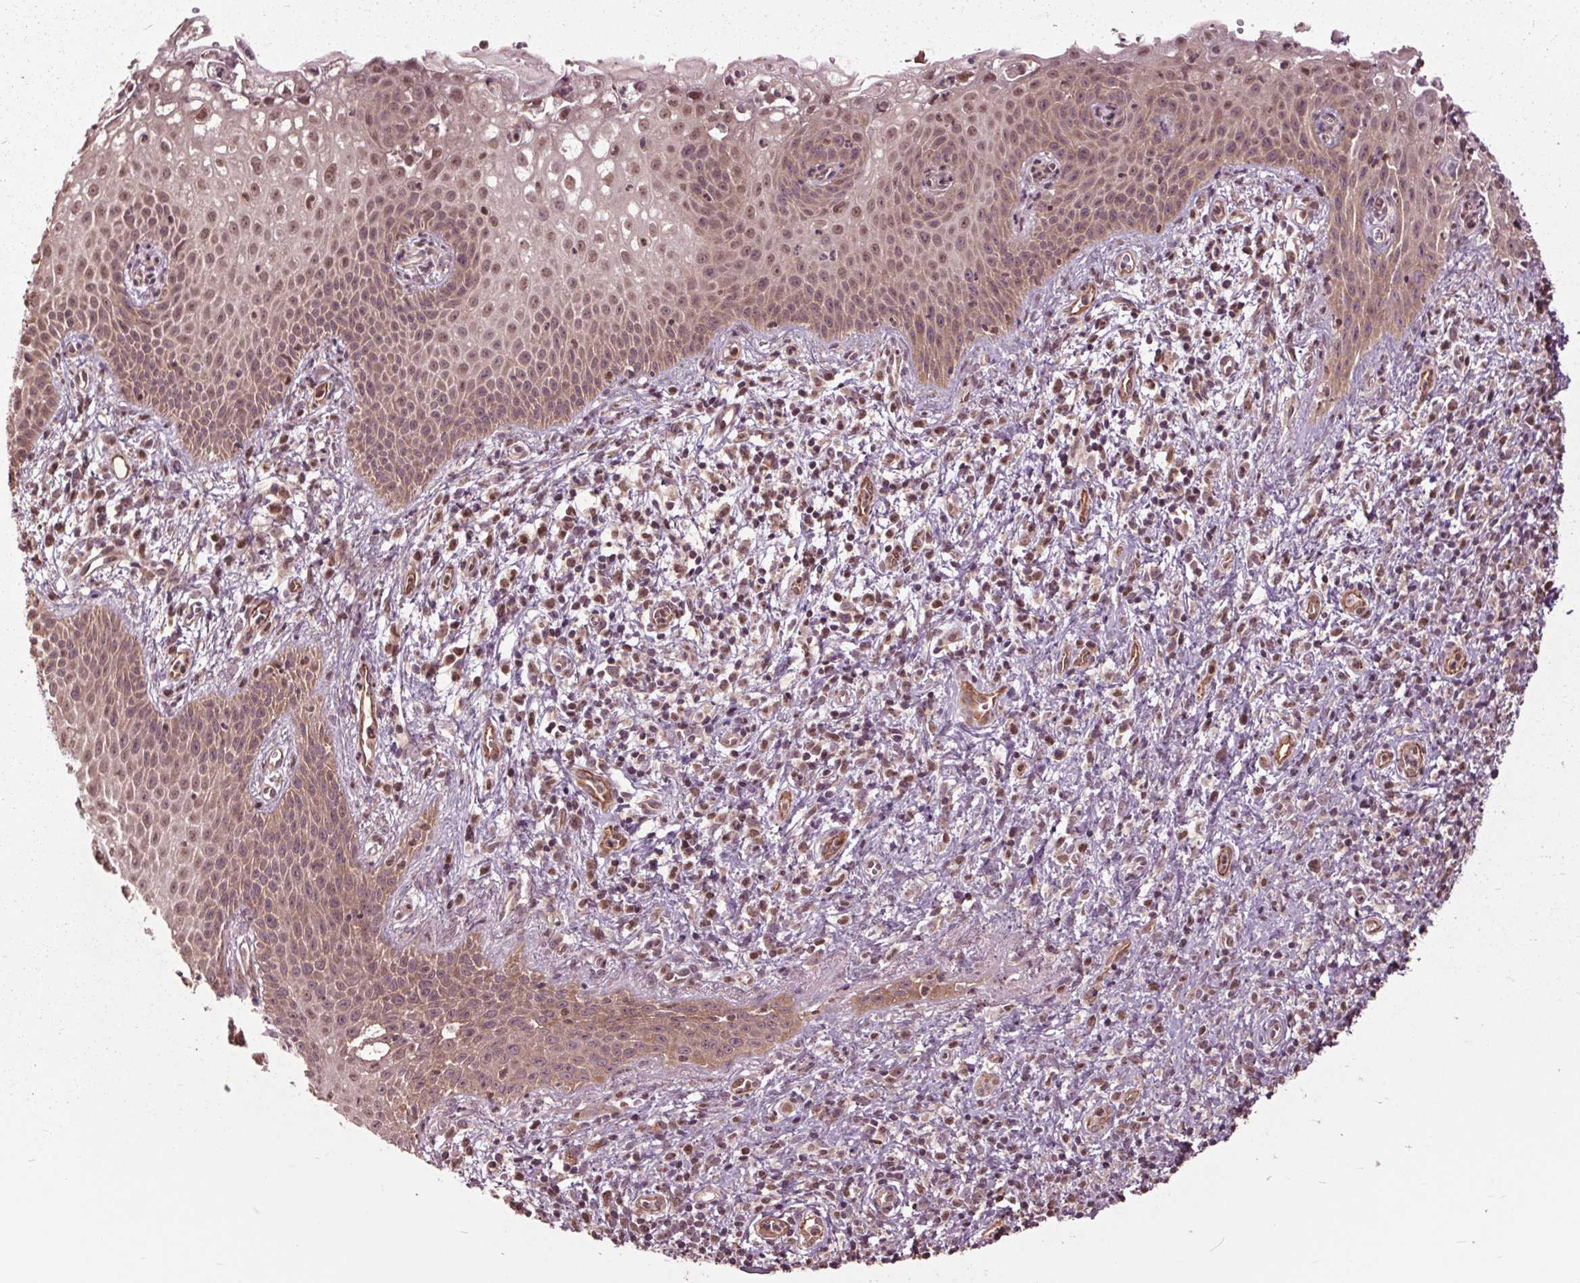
{"staining": {"intensity": "moderate", "quantity": ">75%", "location": "nuclear"}, "tissue": "cervical cancer", "cell_type": "Tumor cells", "image_type": "cancer", "snomed": [{"axis": "morphology", "description": "Squamous cell carcinoma, NOS"}, {"axis": "topography", "description": "Cervix"}], "caption": "Squamous cell carcinoma (cervical) stained for a protein (brown) exhibits moderate nuclear positive positivity in about >75% of tumor cells.", "gene": "CEP95", "patient": {"sex": "female", "age": 30}}